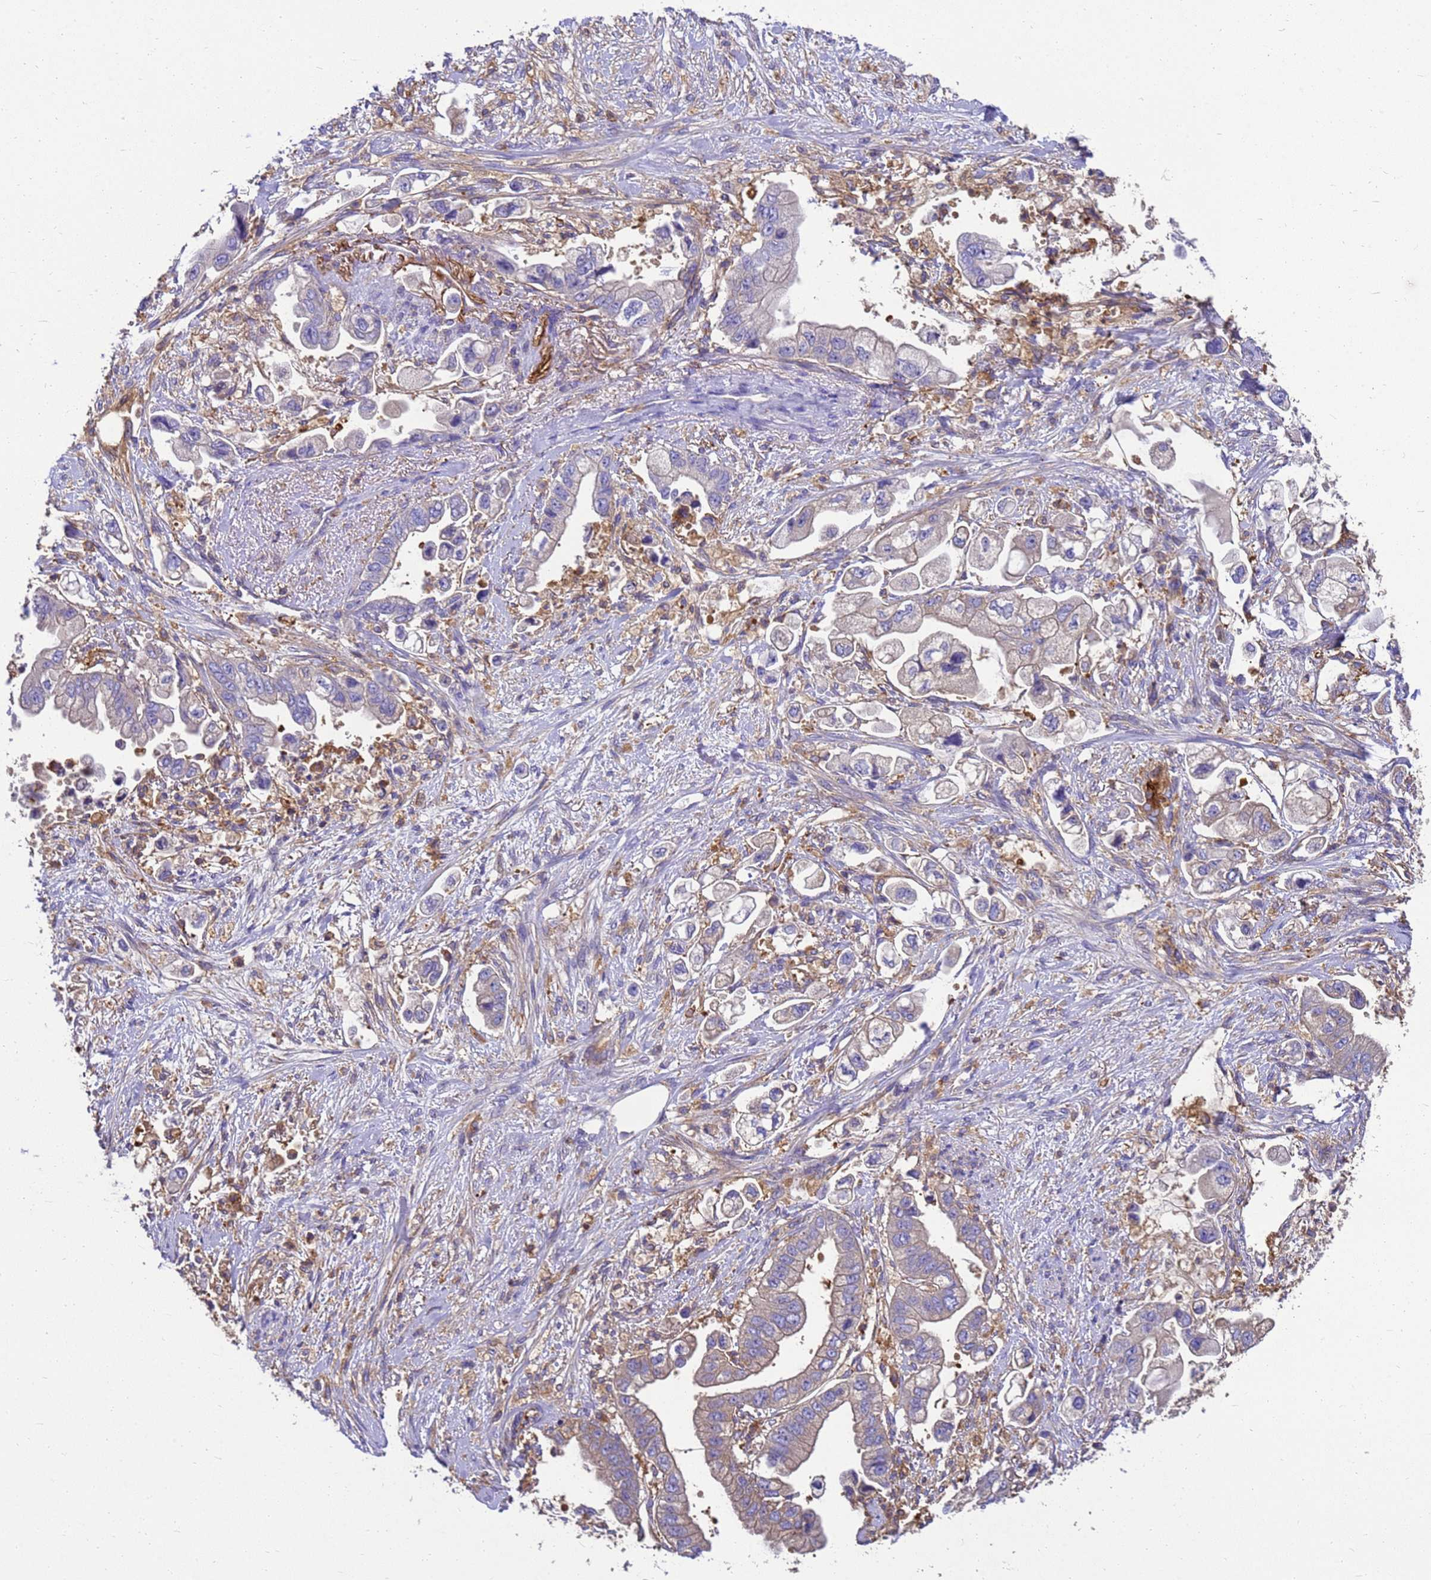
{"staining": {"intensity": "weak", "quantity": "25%-75%", "location": "cytoplasmic/membranous"}, "tissue": "stomach cancer", "cell_type": "Tumor cells", "image_type": "cancer", "snomed": [{"axis": "morphology", "description": "Adenocarcinoma, NOS"}, {"axis": "topography", "description": "Stomach"}], "caption": "Protein expression analysis of stomach cancer (adenocarcinoma) exhibits weak cytoplasmic/membranous staining in approximately 25%-75% of tumor cells.", "gene": "ZNF235", "patient": {"sex": "male", "age": 62}}